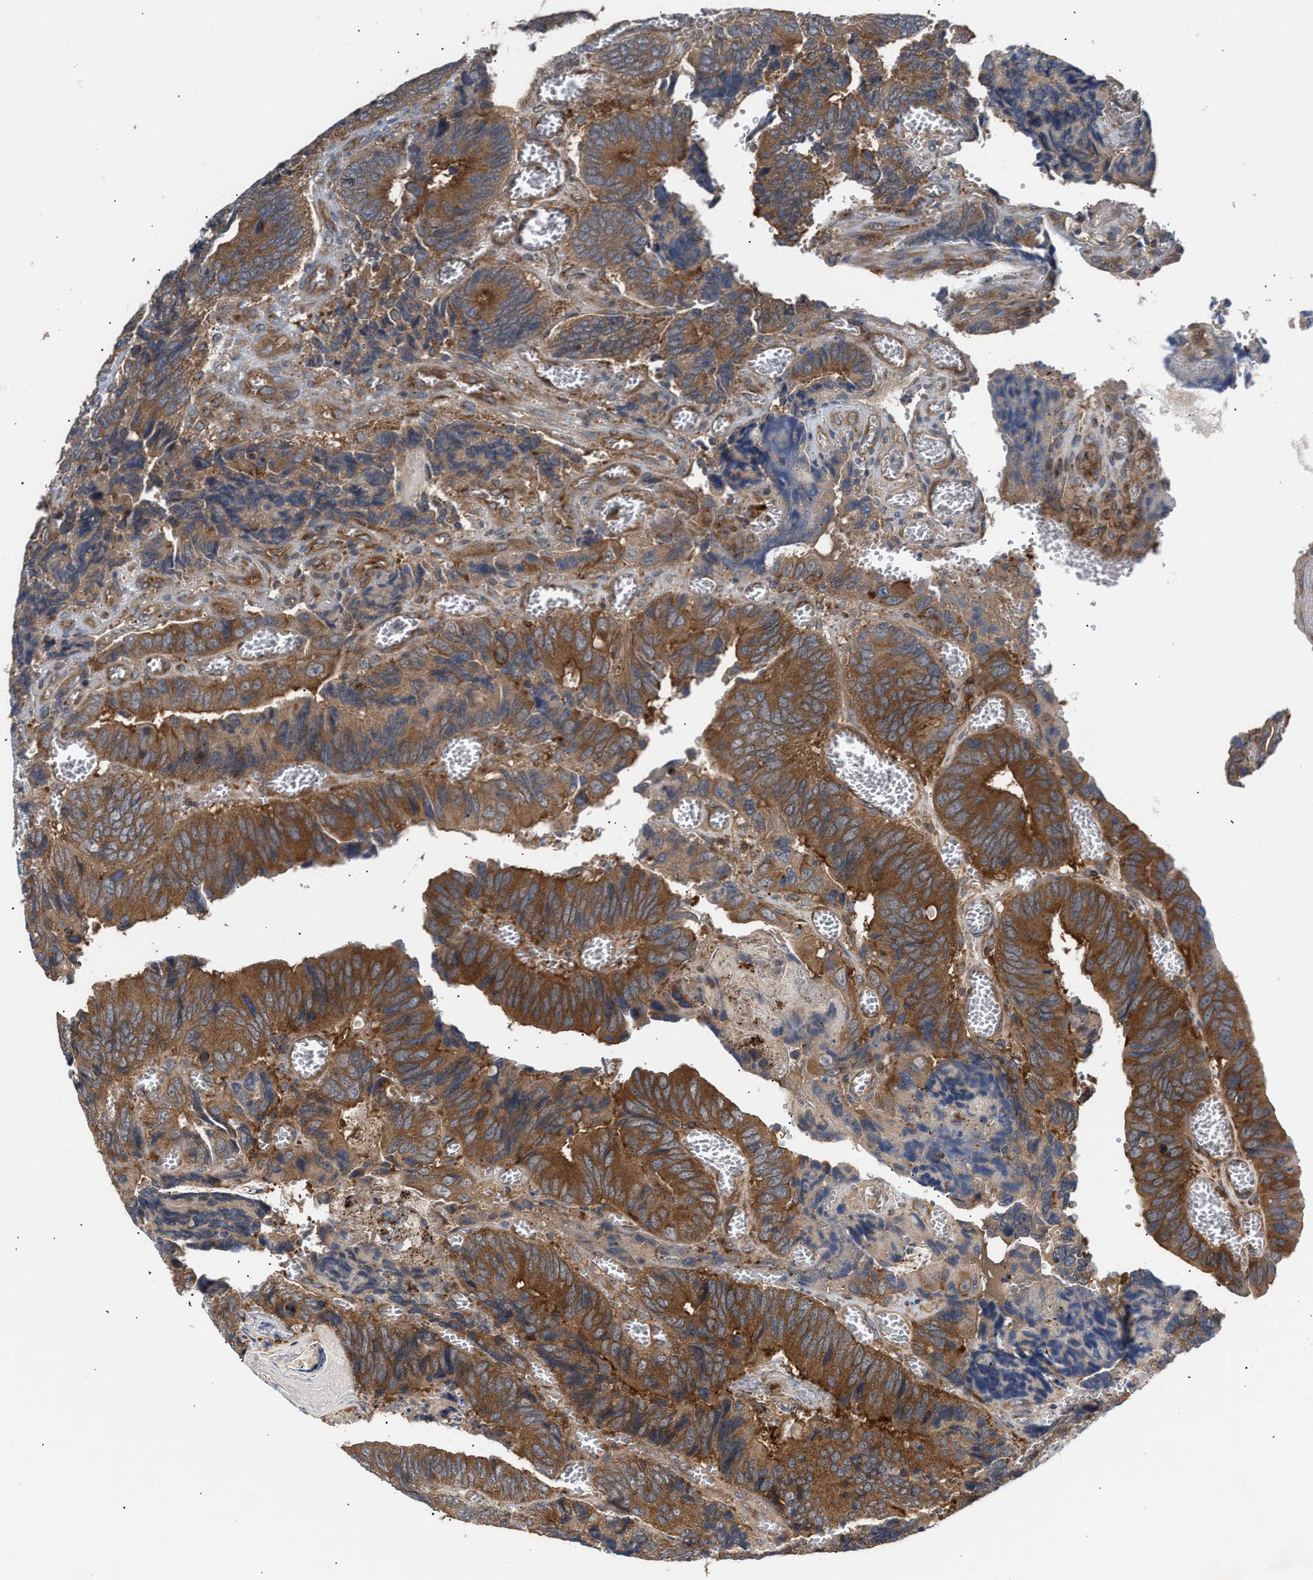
{"staining": {"intensity": "strong", "quantity": ">75%", "location": "cytoplasmic/membranous"}, "tissue": "colorectal cancer", "cell_type": "Tumor cells", "image_type": "cancer", "snomed": [{"axis": "morphology", "description": "Adenocarcinoma, NOS"}, {"axis": "topography", "description": "Colon"}], "caption": "Strong cytoplasmic/membranous positivity is present in about >75% of tumor cells in colorectal adenocarcinoma.", "gene": "LAPTM4B", "patient": {"sex": "male", "age": 72}}